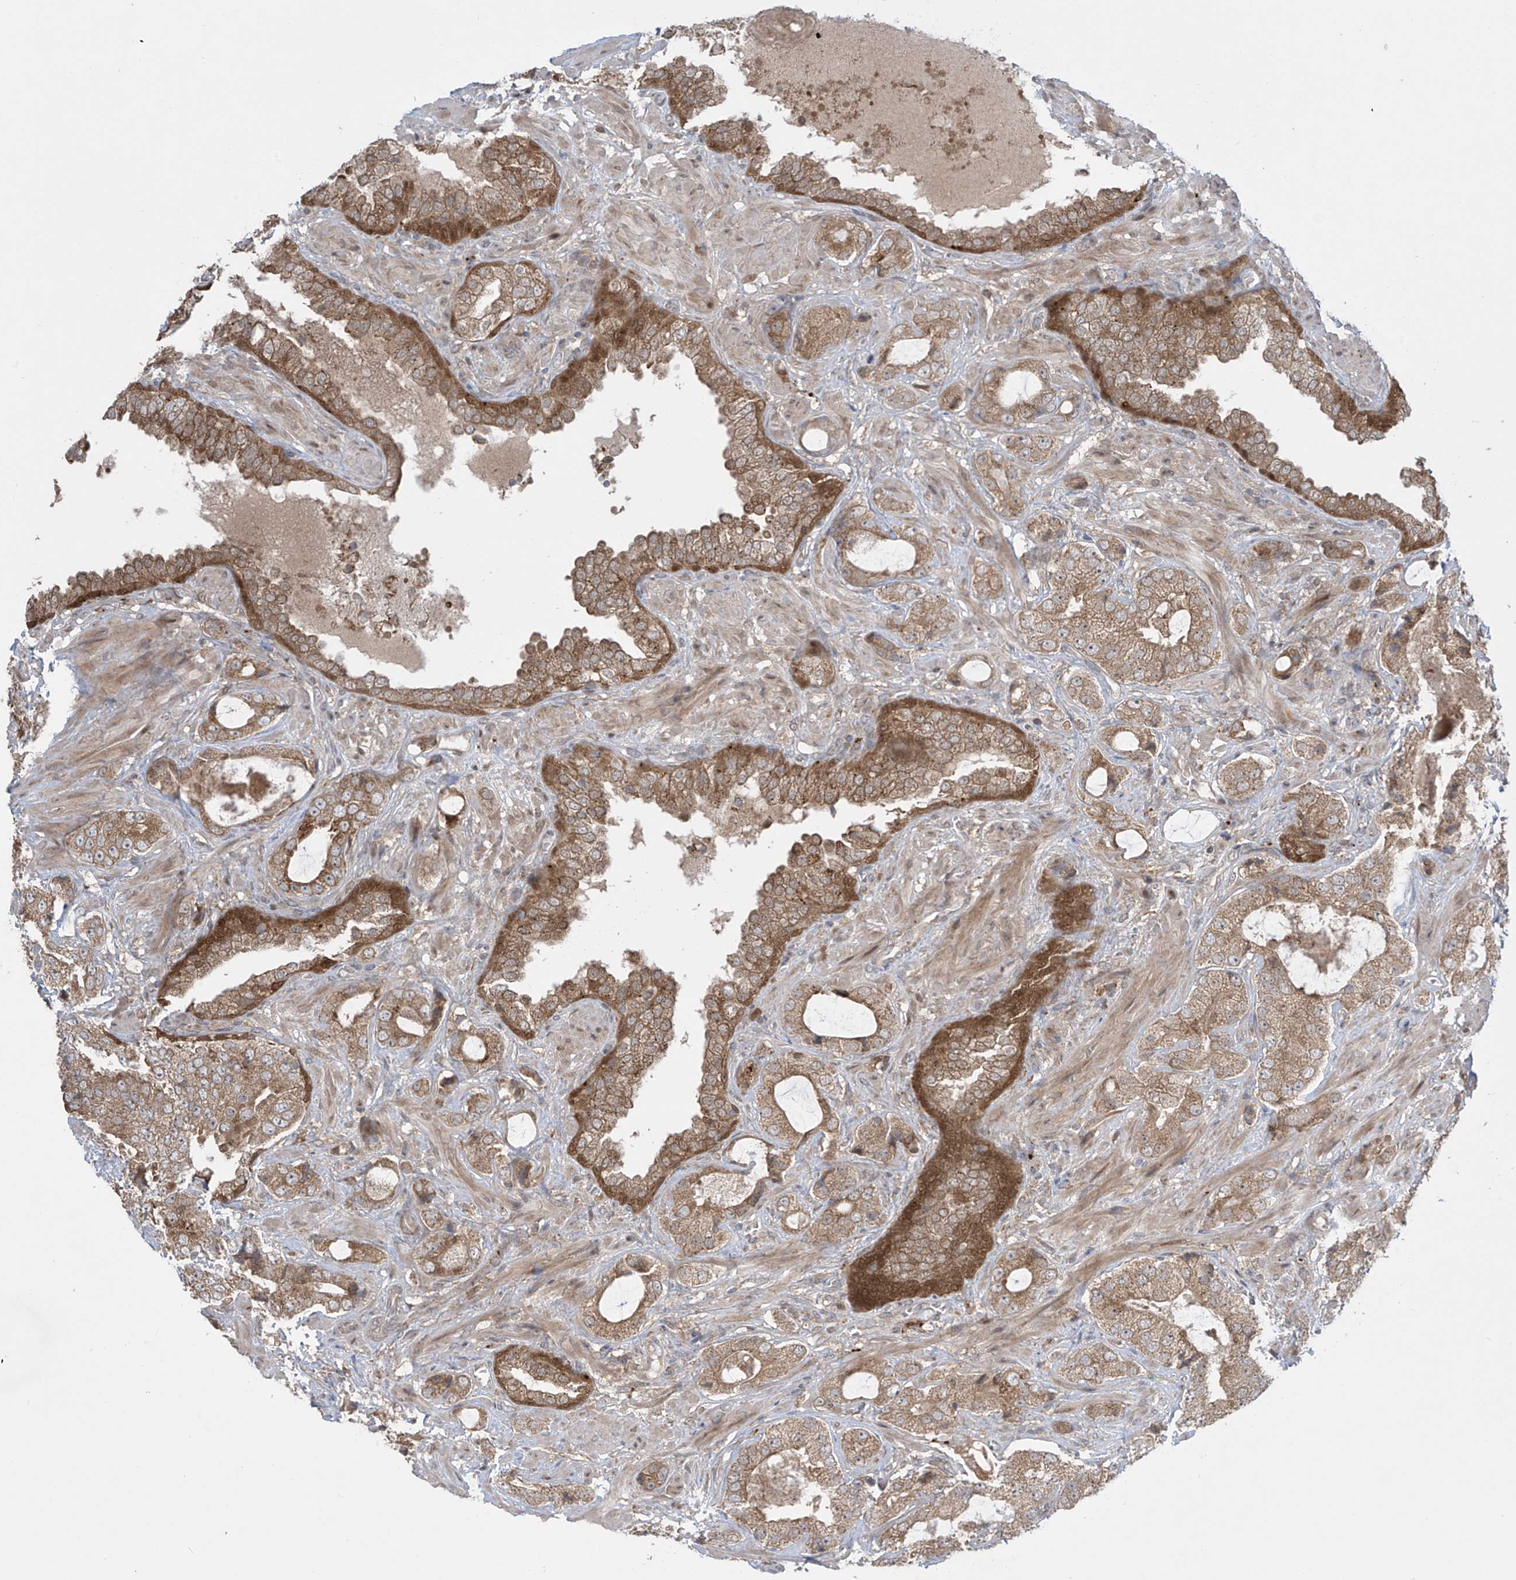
{"staining": {"intensity": "moderate", "quantity": ">75%", "location": "cytoplasmic/membranous"}, "tissue": "prostate cancer", "cell_type": "Tumor cells", "image_type": "cancer", "snomed": [{"axis": "morphology", "description": "Normal tissue, NOS"}, {"axis": "morphology", "description": "Adenocarcinoma, High grade"}, {"axis": "topography", "description": "Prostate"}, {"axis": "topography", "description": "Peripheral nerve tissue"}], "caption": "There is medium levels of moderate cytoplasmic/membranous staining in tumor cells of prostate cancer, as demonstrated by immunohistochemical staining (brown color).", "gene": "PPAT", "patient": {"sex": "male", "age": 59}}